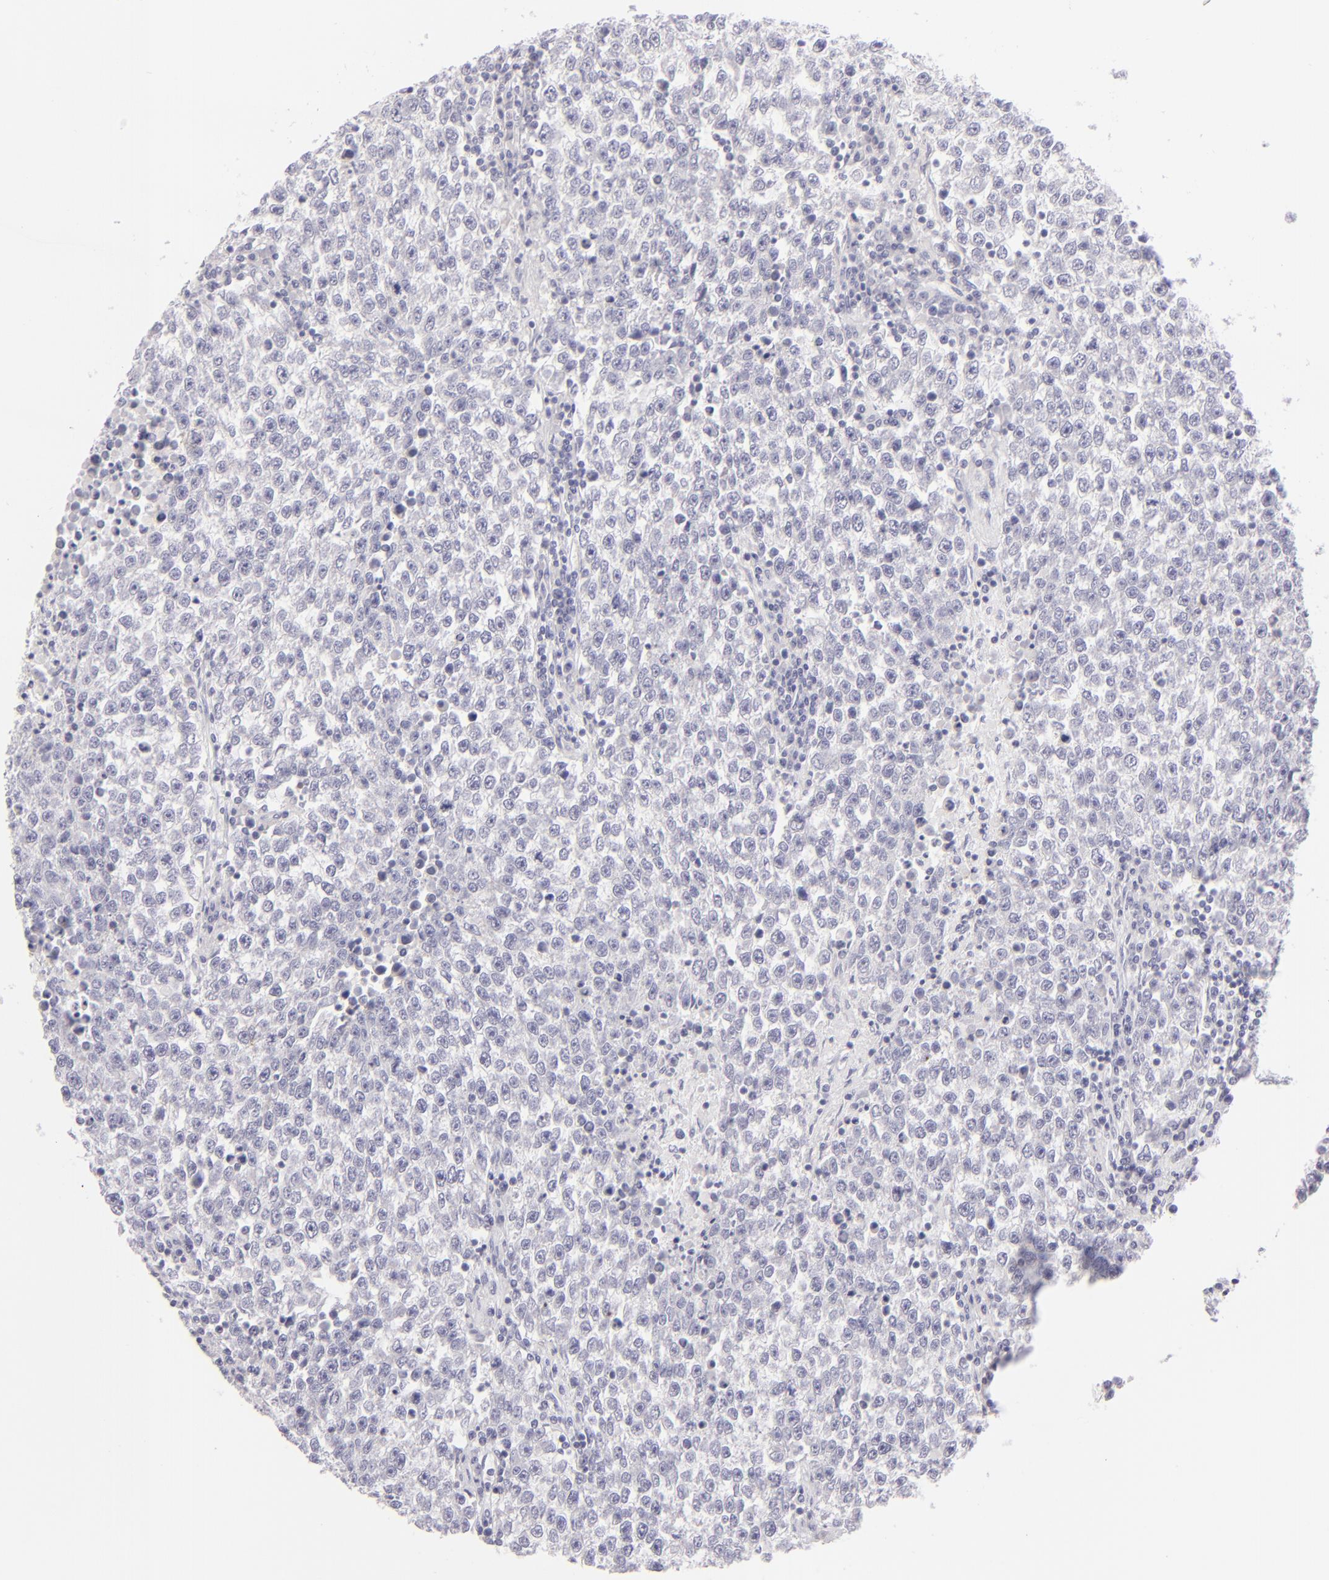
{"staining": {"intensity": "negative", "quantity": "none", "location": "none"}, "tissue": "testis cancer", "cell_type": "Tumor cells", "image_type": "cancer", "snomed": [{"axis": "morphology", "description": "Seminoma, NOS"}, {"axis": "topography", "description": "Testis"}], "caption": "Image shows no significant protein positivity in tumor cells of seminoma (testis).", "gene": "CLDN4", "patient": {"sex": "male", "age": 36}}